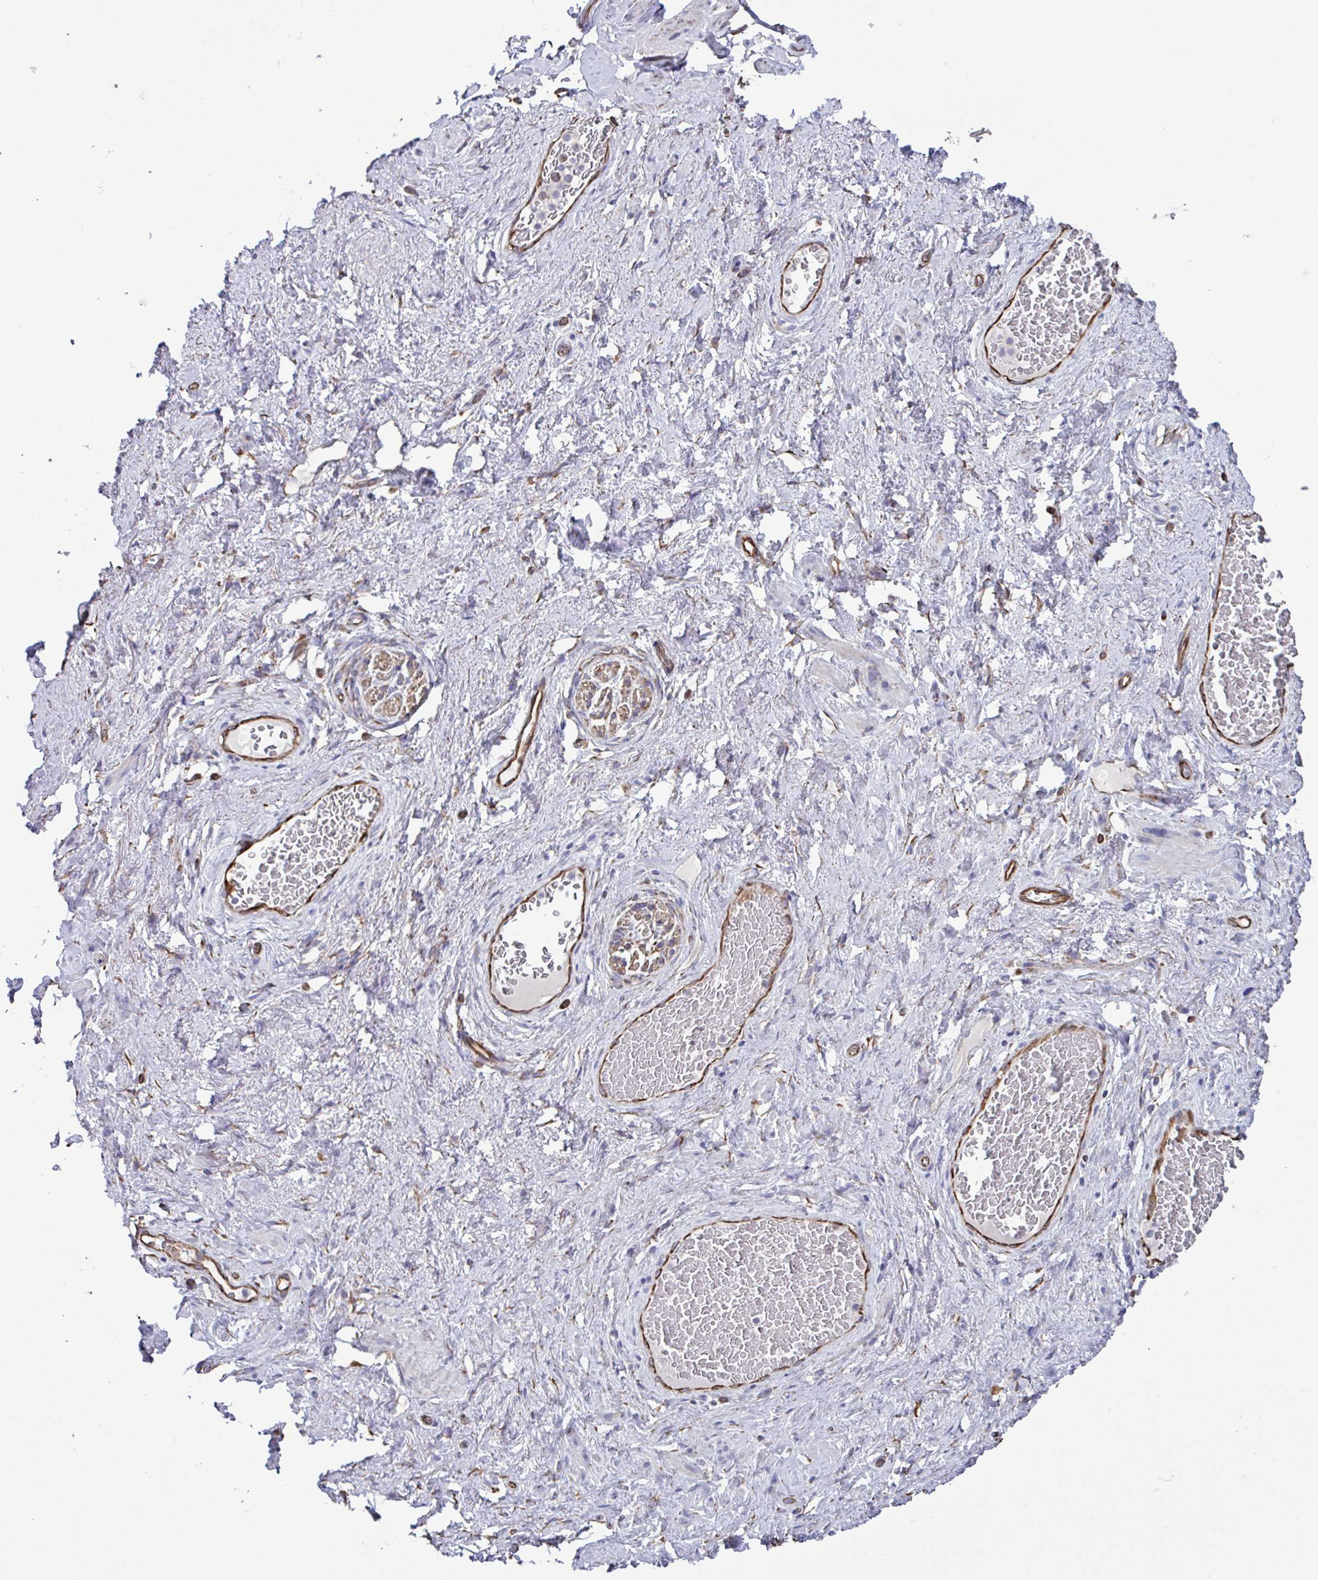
{"staining": {"intensity": "moderate", "quantity": "25%-75%", "location": "cytoplasmic/membranous"}, "tissue": "soft tissue", "cell_type": "Fibroblasts", "image_type": "normal", "snomed": [{"axis": "morphology", "description": "Normal tissue, NOS"}, {"axis": "topography", "description": "Vagina"}, {"axis": "topography", "description": "Peripheral nerve tissue"}], "caption": "The photomicrograph reveals a brown stain indicating the presence of a protein in the cytoplasmic/membranous of fibroblasts in soft tissue.", "gene": "TMEM86B", "patient": {"sex": "female", "age": 71}}